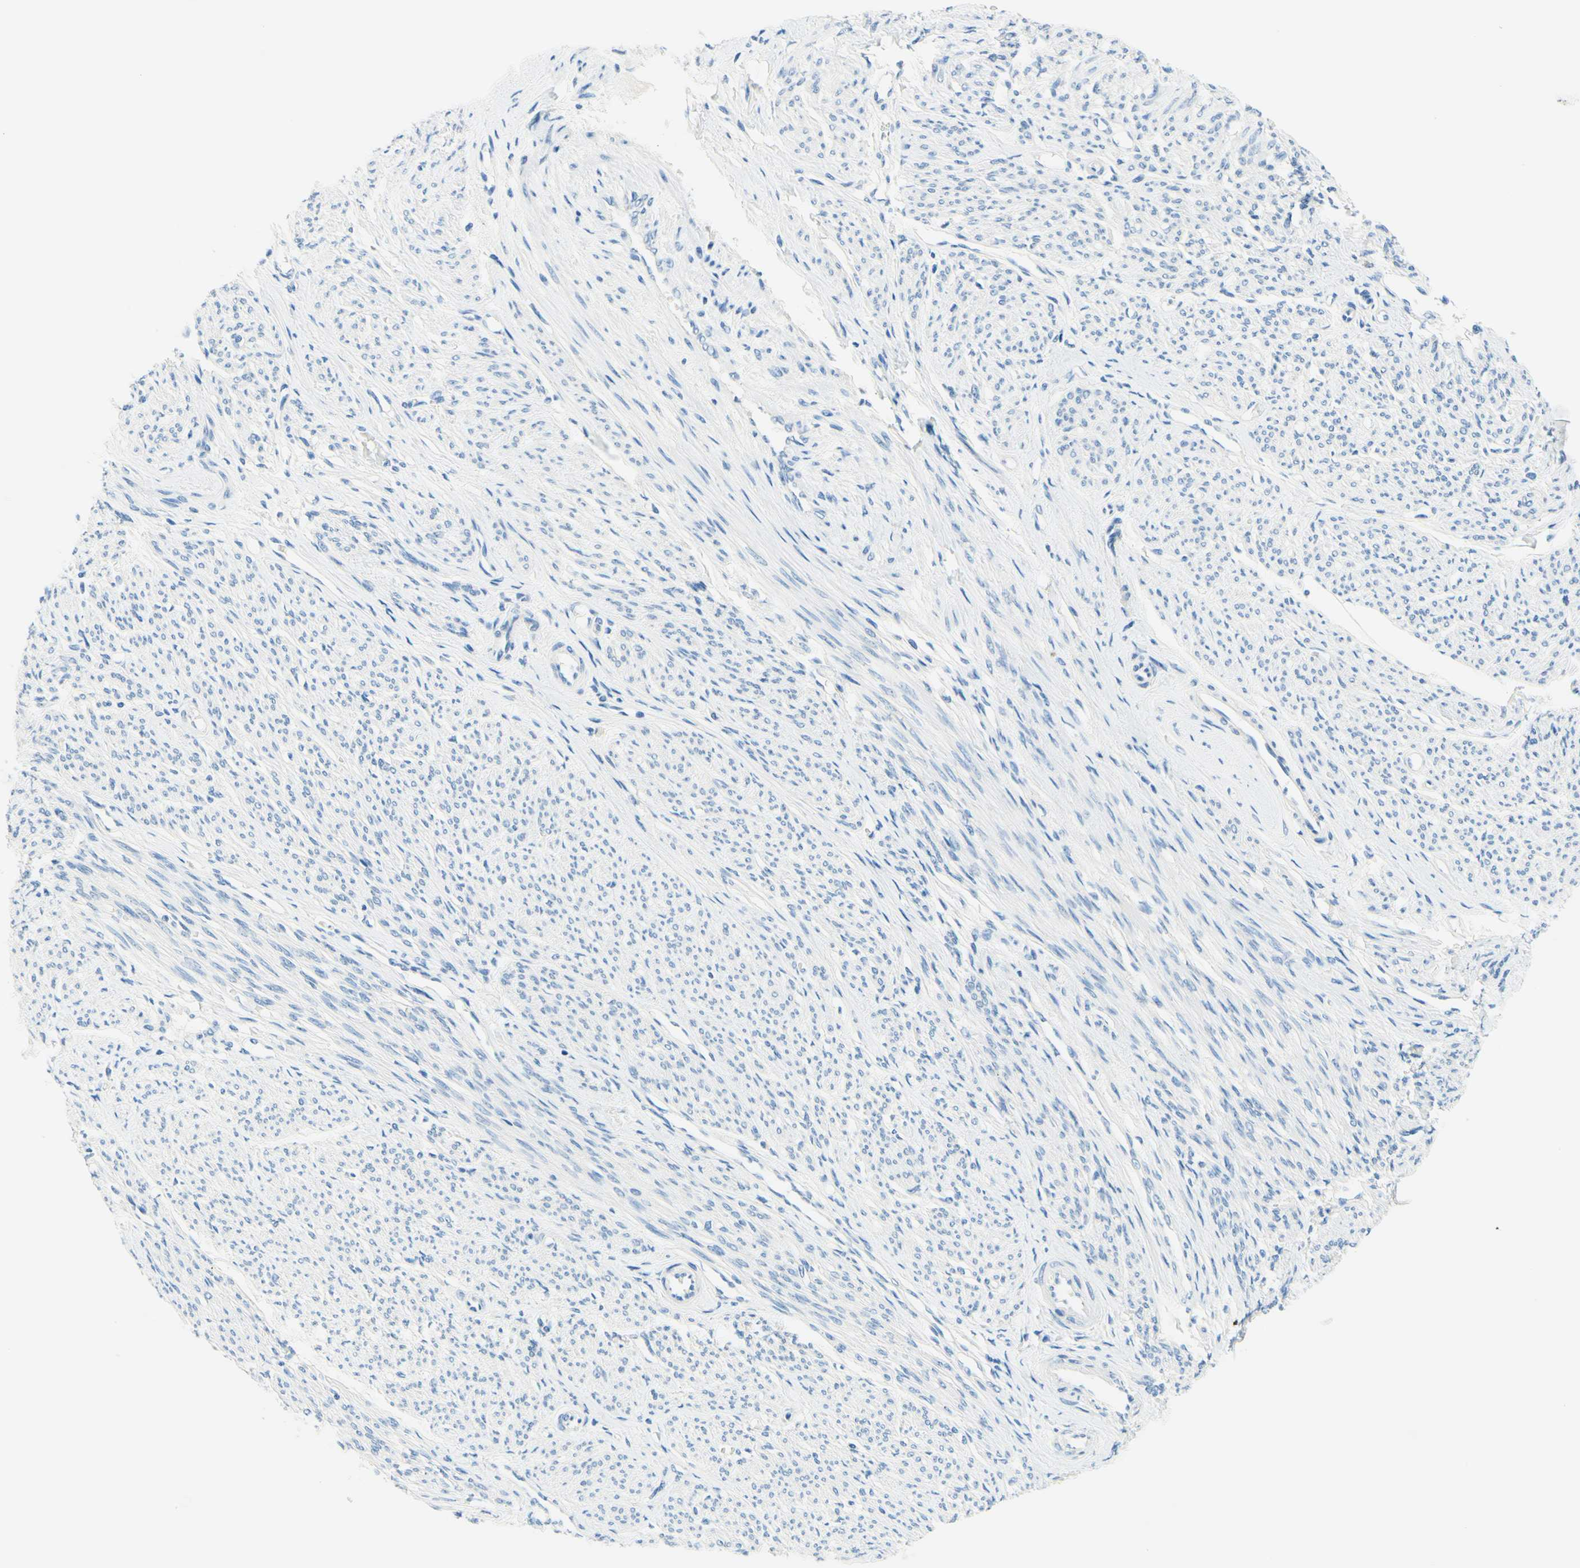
{"staining": {"intensity": "negative", "quantity": "none", "location": "none"}, "tissue": "smooth muscle", "cell_type": "Smooth muscle cells", "image_type": "normal", "snomed": [{"axis": "morphology", "description": "Normal tissue, NOS"}, {"axis": "topography", "description": "Smooth muscle"}], "caption": "Immunohistochemistry of benign human smooth muscle exhibits no expression in smooth muscle cells.", "gene": "PASD1", "patient": {"sex": "female", "age": 65}}